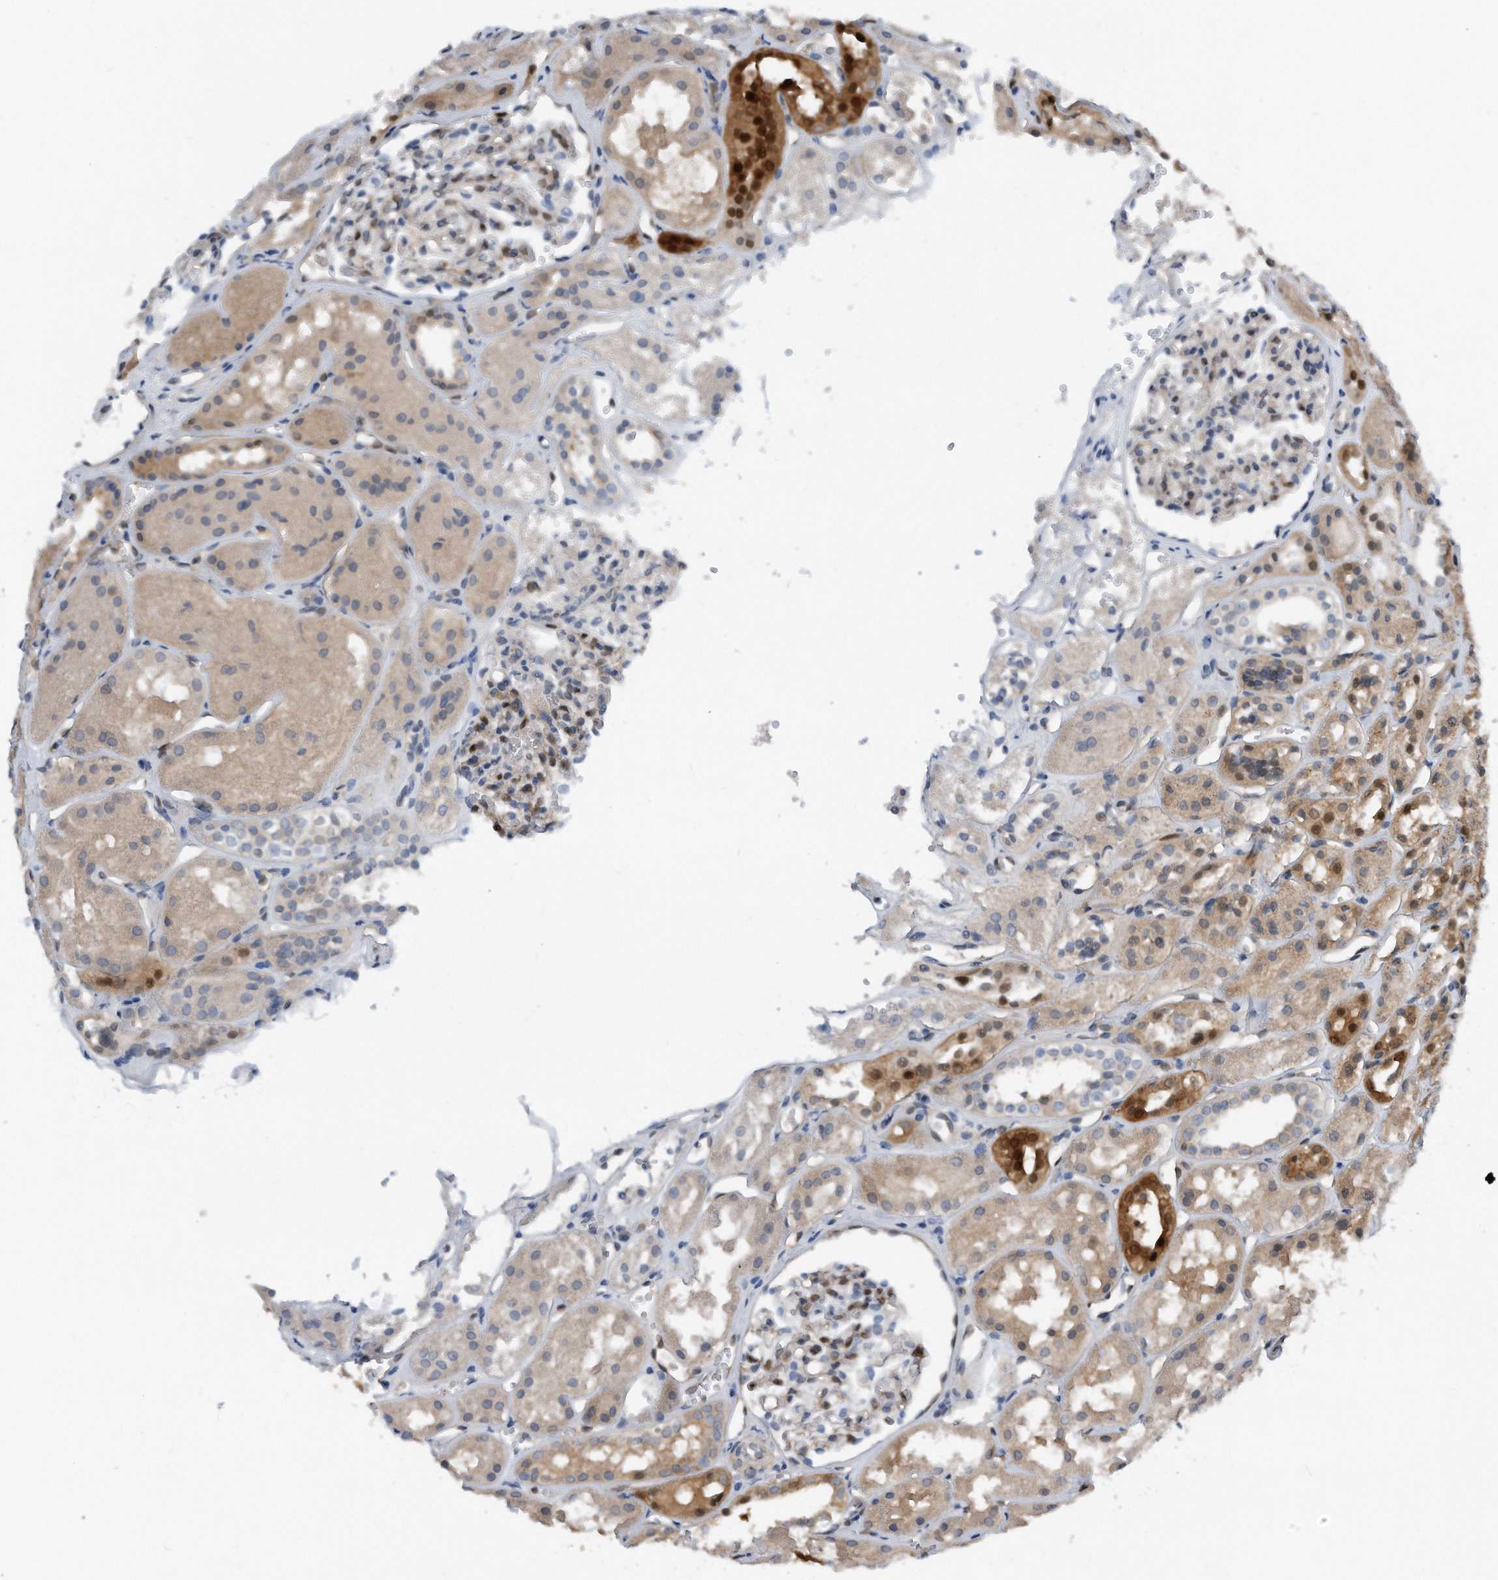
{"staining": {"intensity": "moderate", "quantity": "25%-75%", "location": "nuclear"}, "tissue": "kidney", "cell_type": "Cells in glomeruli", "image_type": "normal", "snomed": [{"axis": "morphology", "description": "Normal tissue, NOS"}, {"axis": "topography", "description": "Kidney"}], "caption": "The micrograph reveals immunohistochemical staining of benign kidney. There is moderate nuclear positivity is present in about 25%-75% of cells in glomeruli. (brown staining indicates protein expression, while blue staining denotes nuclei).", "gene": "MAP2K6", "patient": {"sex": "male", "age": 16}}